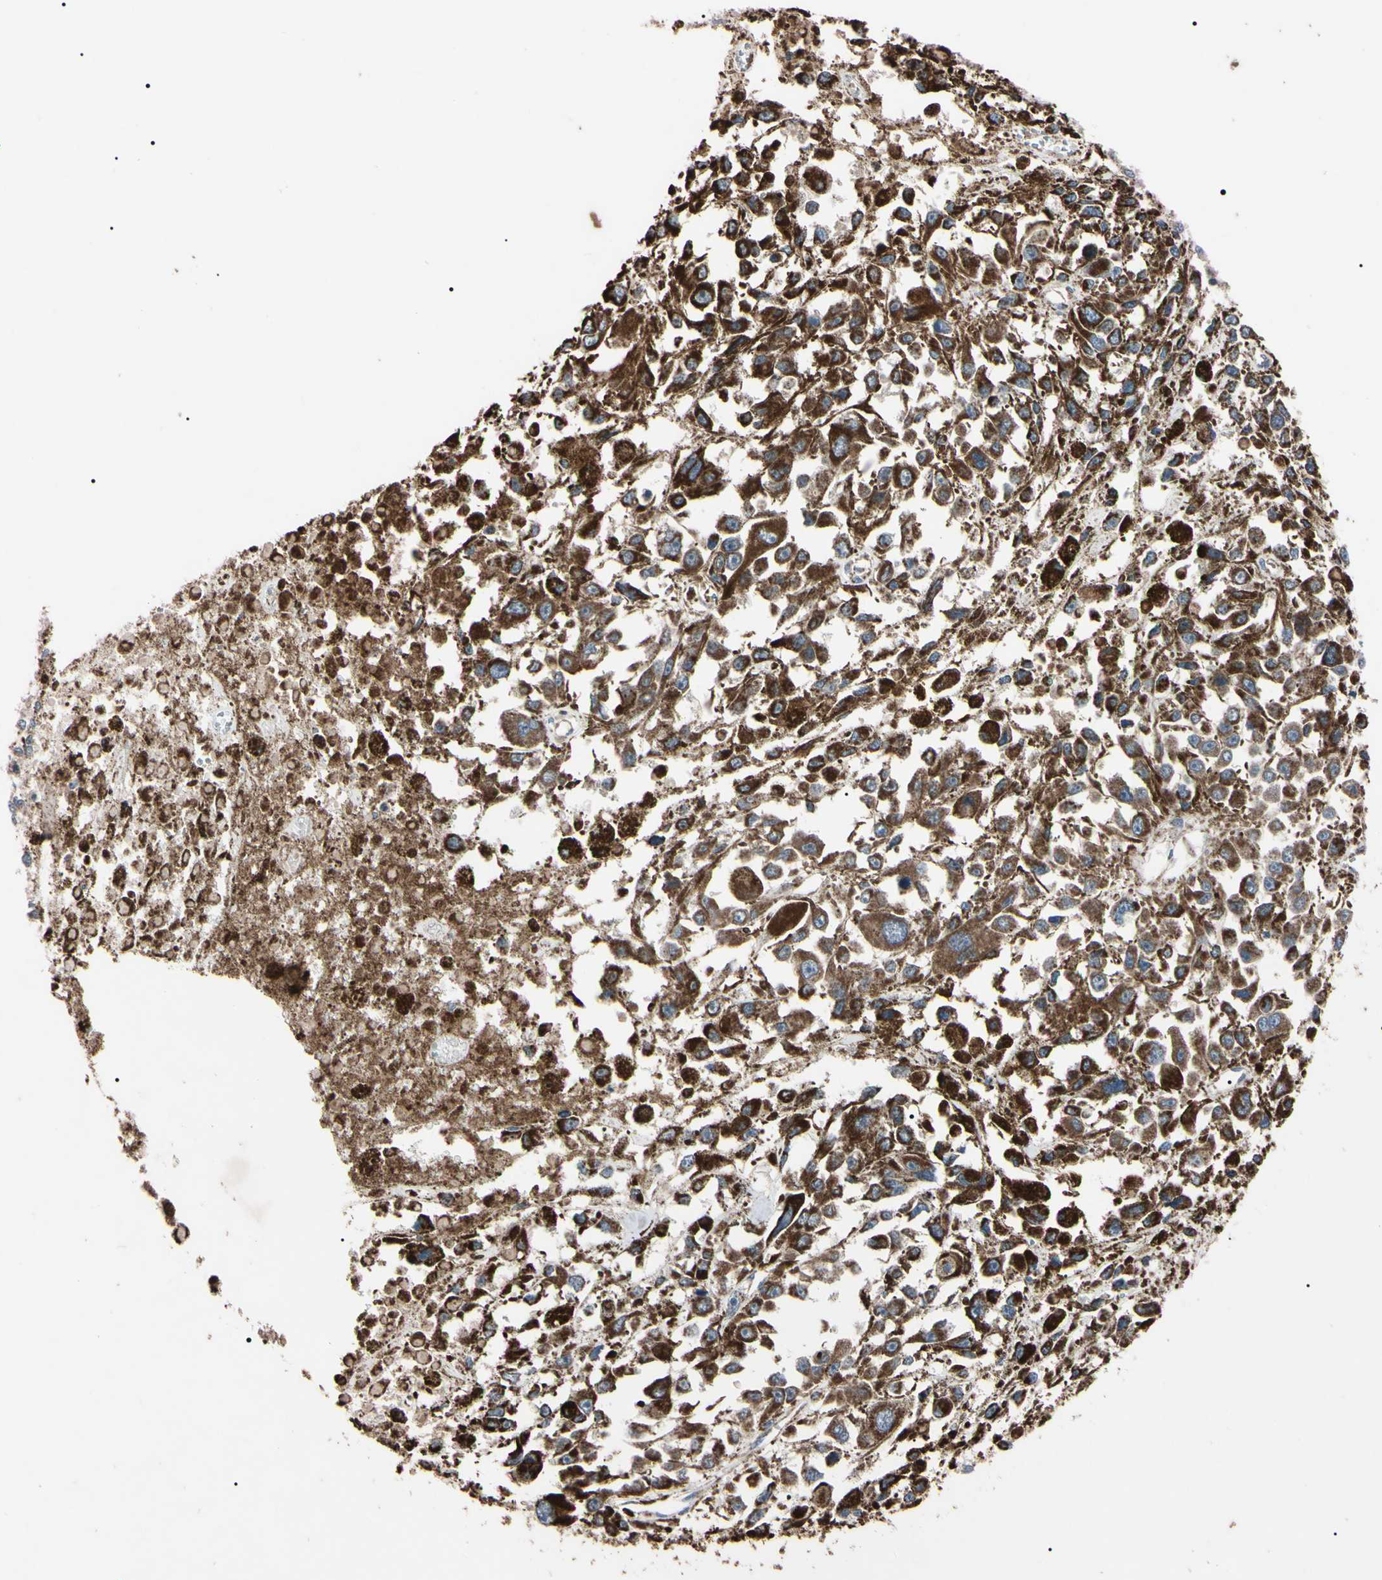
{"staining": {"intensity": "moderate", "quantity": "25%-75%", "location": "cytoplasmic/membranous"}, "tissue": "melanoma", "cell_type": "Tumor cells", "image_type": "cancer", "snomed": [{"axis": "morphology", "description": "Malignant melanoma, Metastatic site"}, {"axis": "topography", "description": "Lymph node"}], "caption": "This image displays immunohistochemistry staining of human melanoma, with medium moderate cytoplasmic/membranous positivity in about 25%-75% of tumor cells.", "gene": "TNFRSF1A", "patient": {"sex": "male", "age": 59}}